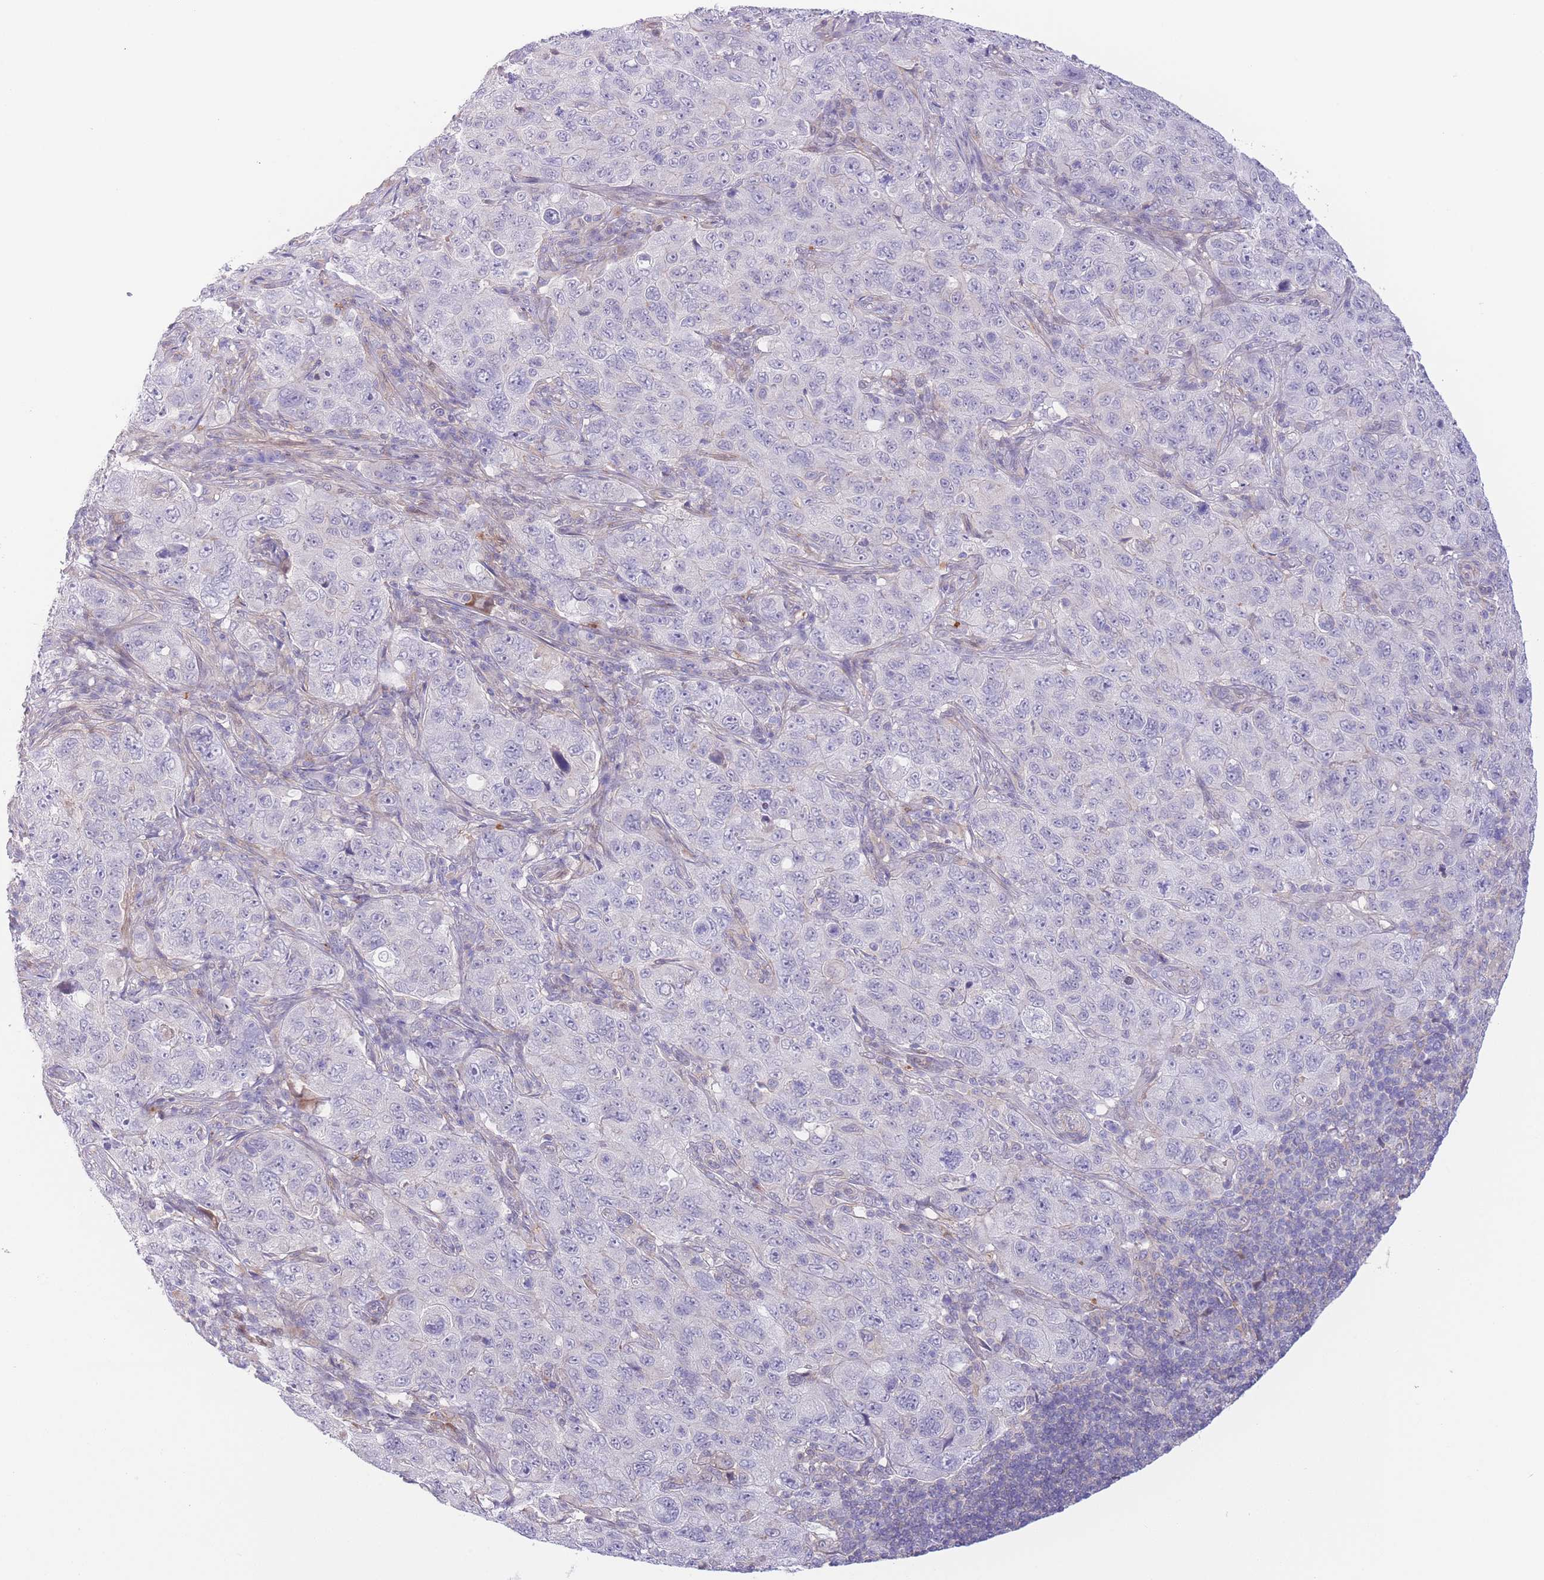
{"staining": {"intensity": "negative", "quantity": "none", "location": "none"}, "tissue": "pancreatic cancer", "cell_type": "Tumor cells", "image_type": "cancer", "snomed": [{"axis": "morphology", "description": "Adenocarcinoma, NOS"}, {"axis": "topography", "description": "Pancreas"}], "caption": "There is no significant staining in tumor cells of pancreatic cancer.", "gene": "C9orf152", "patient": {"sex": "male", "age": 68}}